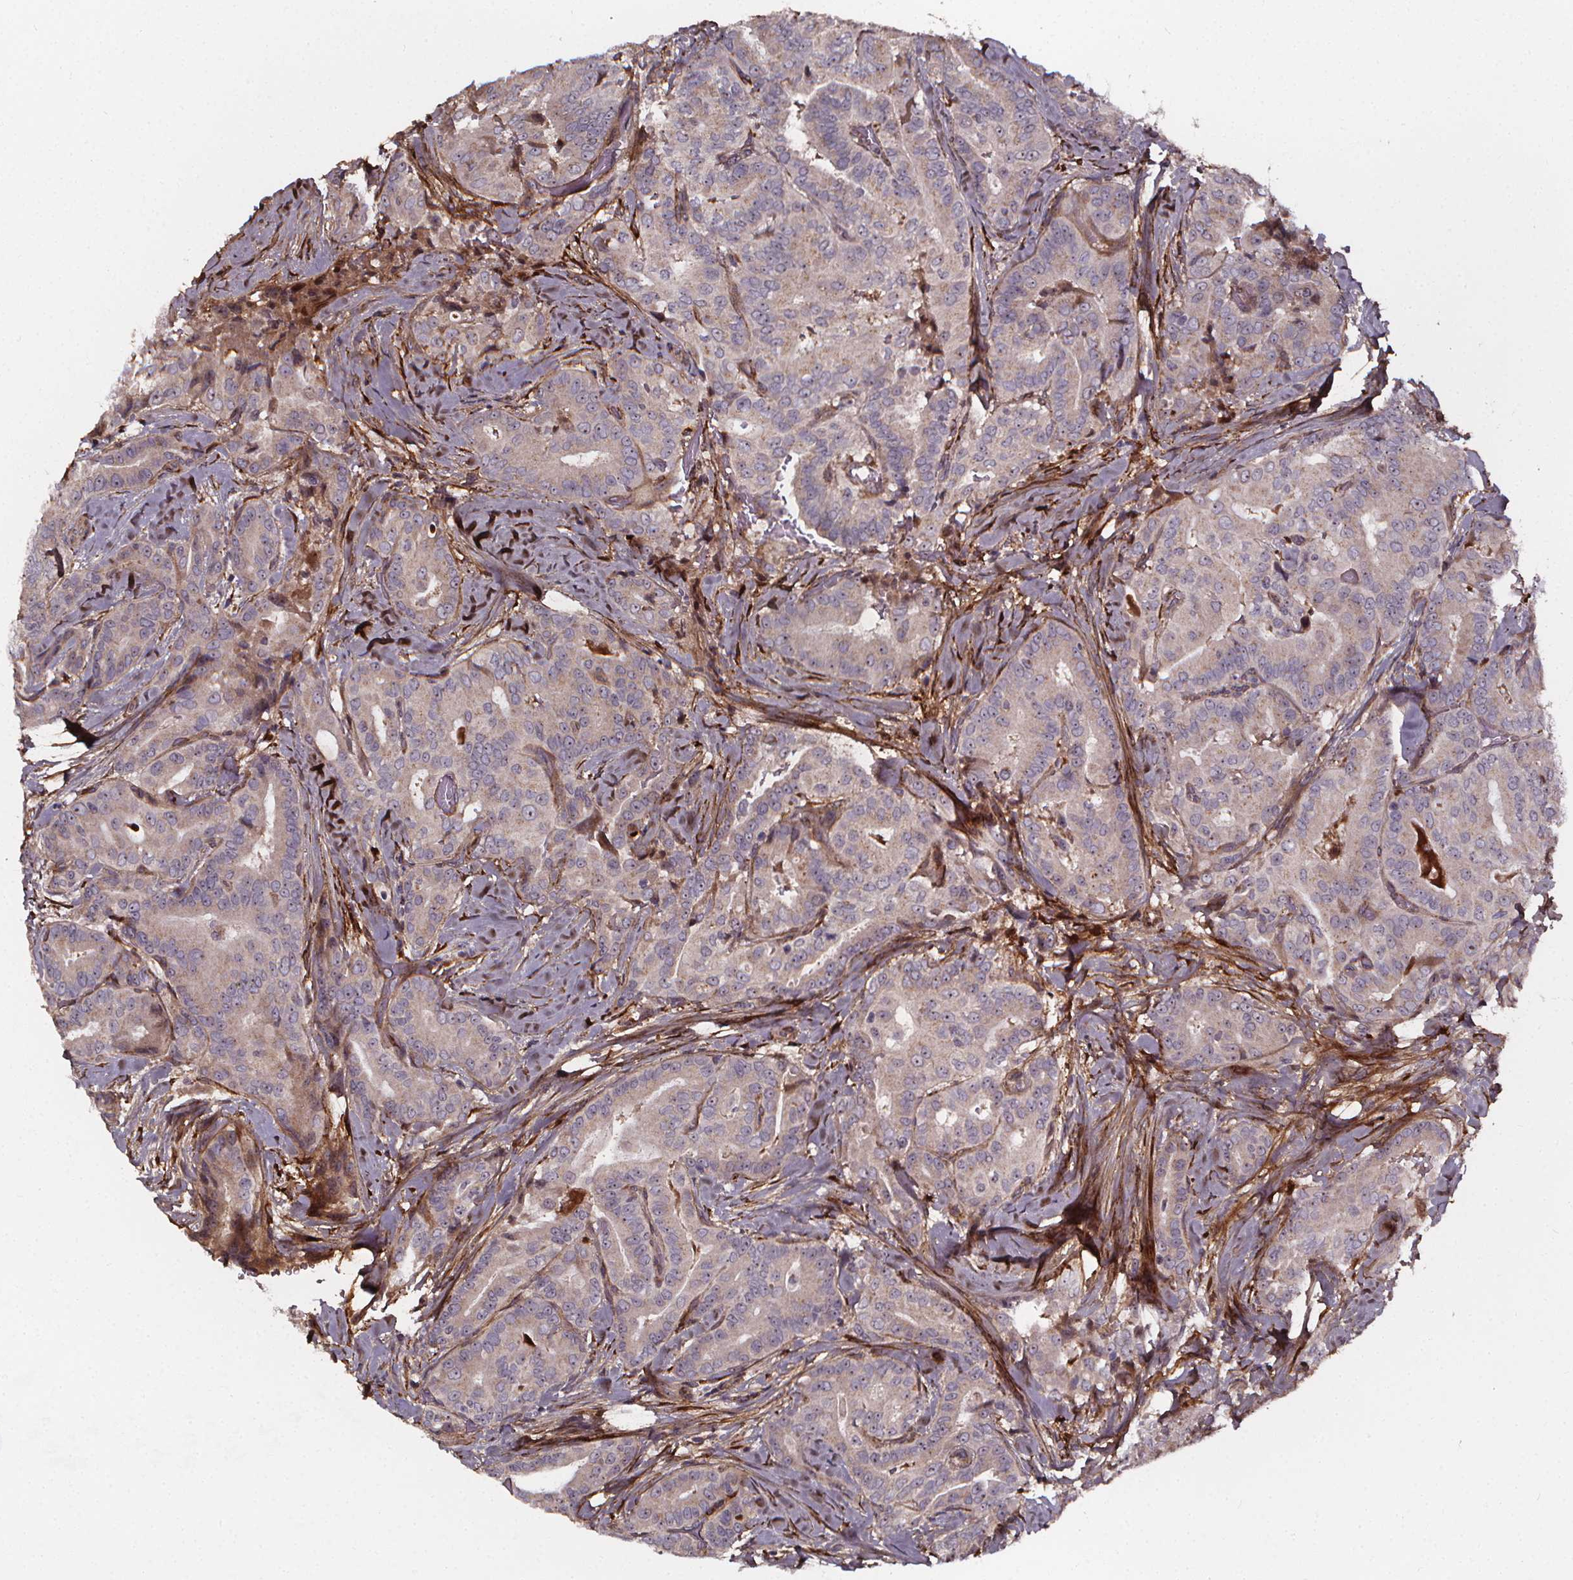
{"staining": {"intensity": "negative", "quantity": "none", "location": "none"}, "tissue": "thyroid cancer", "cell_type": "Tumor cells", "image_type": "cancer", "snomed": [{"axis": "morphology", "description": "Papillary adenocarcinoma, NOS"}, {"axis": "topography", "description": "Thyroid gland"}], "caption": "A high-resolution photomicrograph shows immunohistochemistry (IHC) staining of papillary adenocarcinoma (thyroid), which reveals no significant staining in tumor cells.", "gene": "AEBP1", "patient": {"sex": "male", "age": 61}}